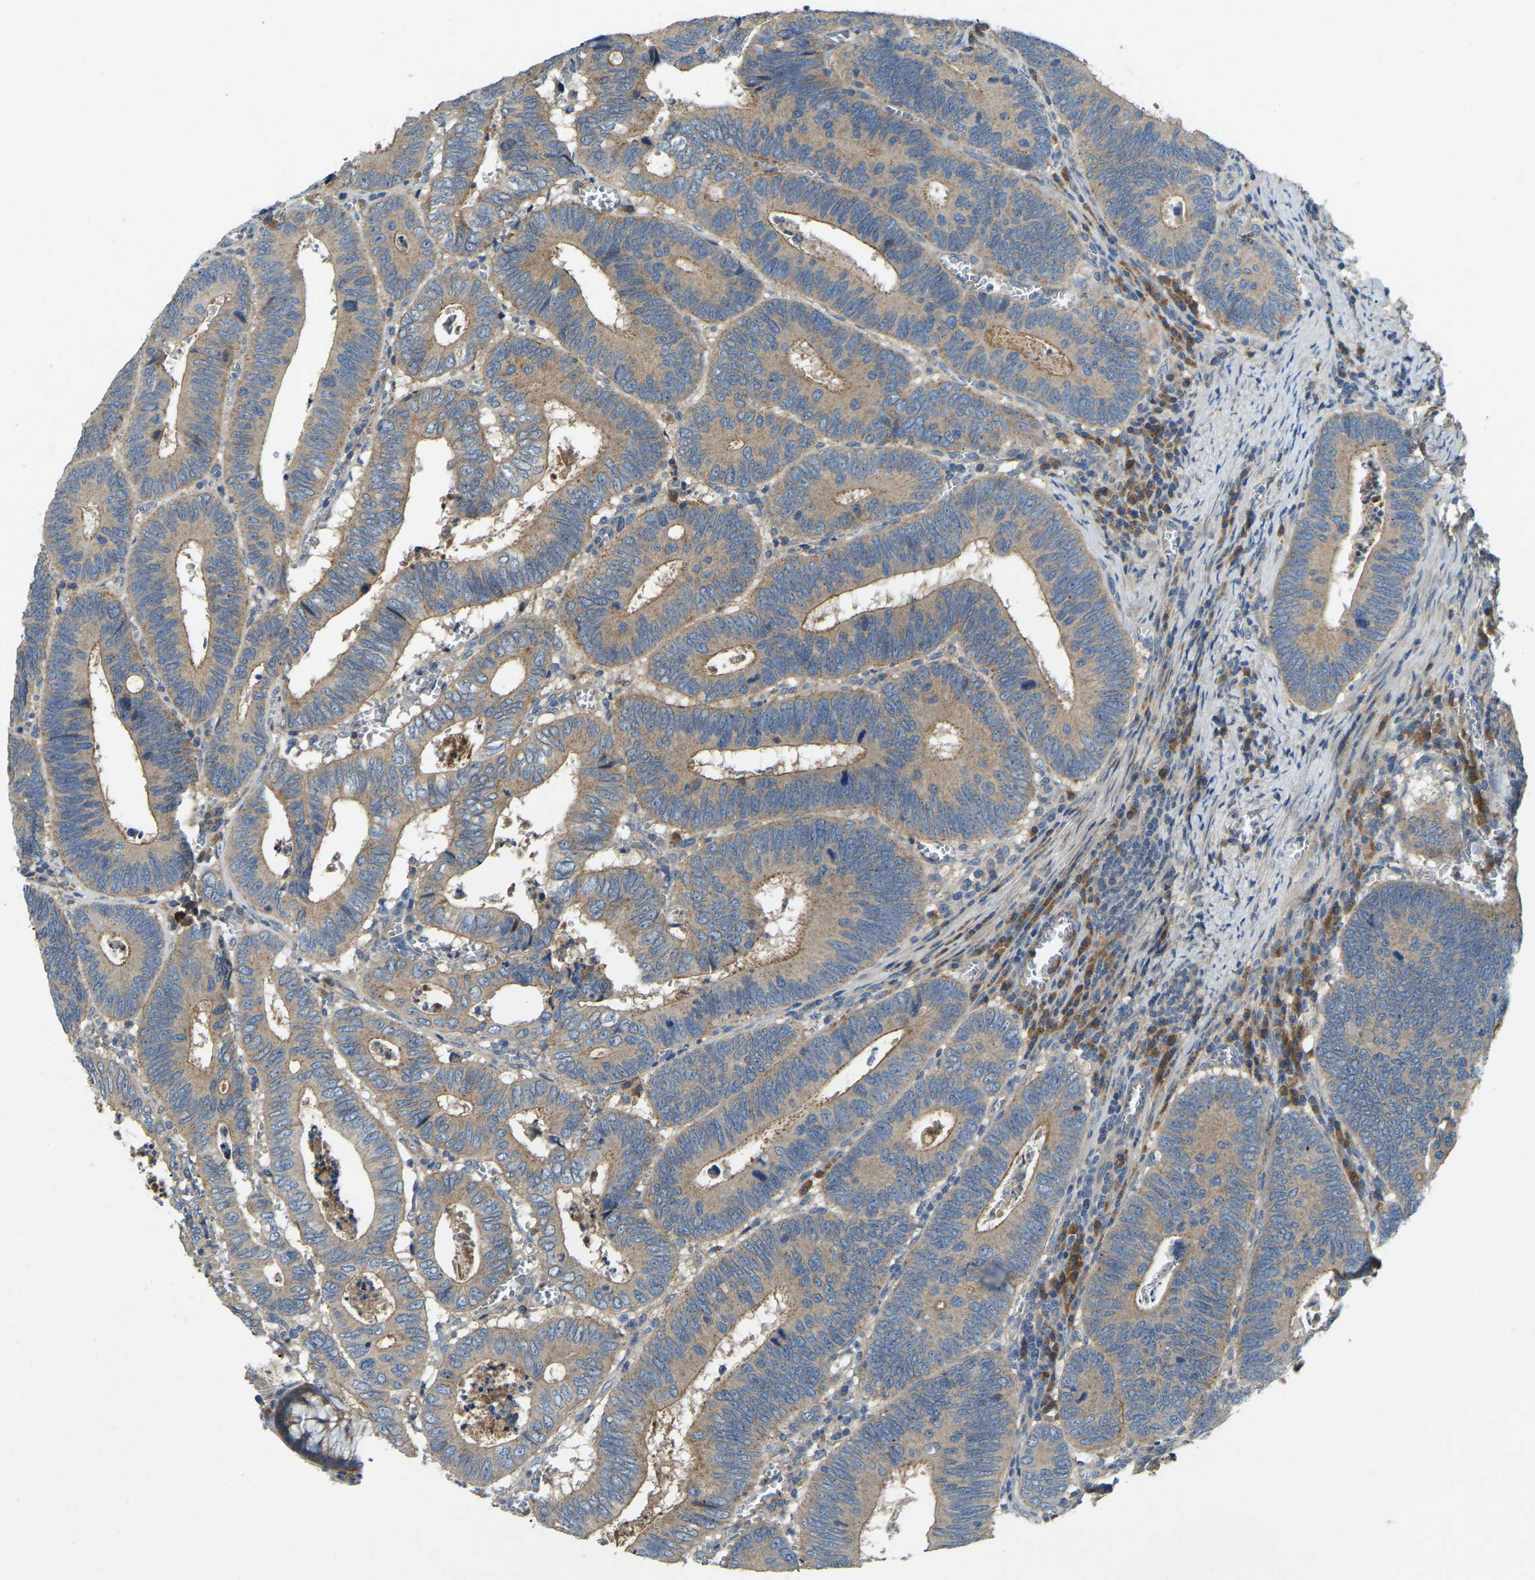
{"staining": {"intensity": "weak", "quantity": ">75%", "location": "cytoplasmic/membranous"}, "tissue": "colorectal cancer", "cell_type": "Tumor cells", "image_type": "cancer", "snomed": [{"axis": "morphology", "description": "Inflammation, NOS"}, {"axis": "morphology", "description": "Adenocarcinoma, NOS"}, {"axis": "topography", "description": "Colon"}], "caption": "About >75% of tumor cells in human colorectal cancer (adenocarcinoma) reveal weak cytoplasmic/membranous protein positivity as visualized by brown immunohistochemical staining.", "gene": "ATP8B1", "patient": {"sex": "male", "age": 72}}